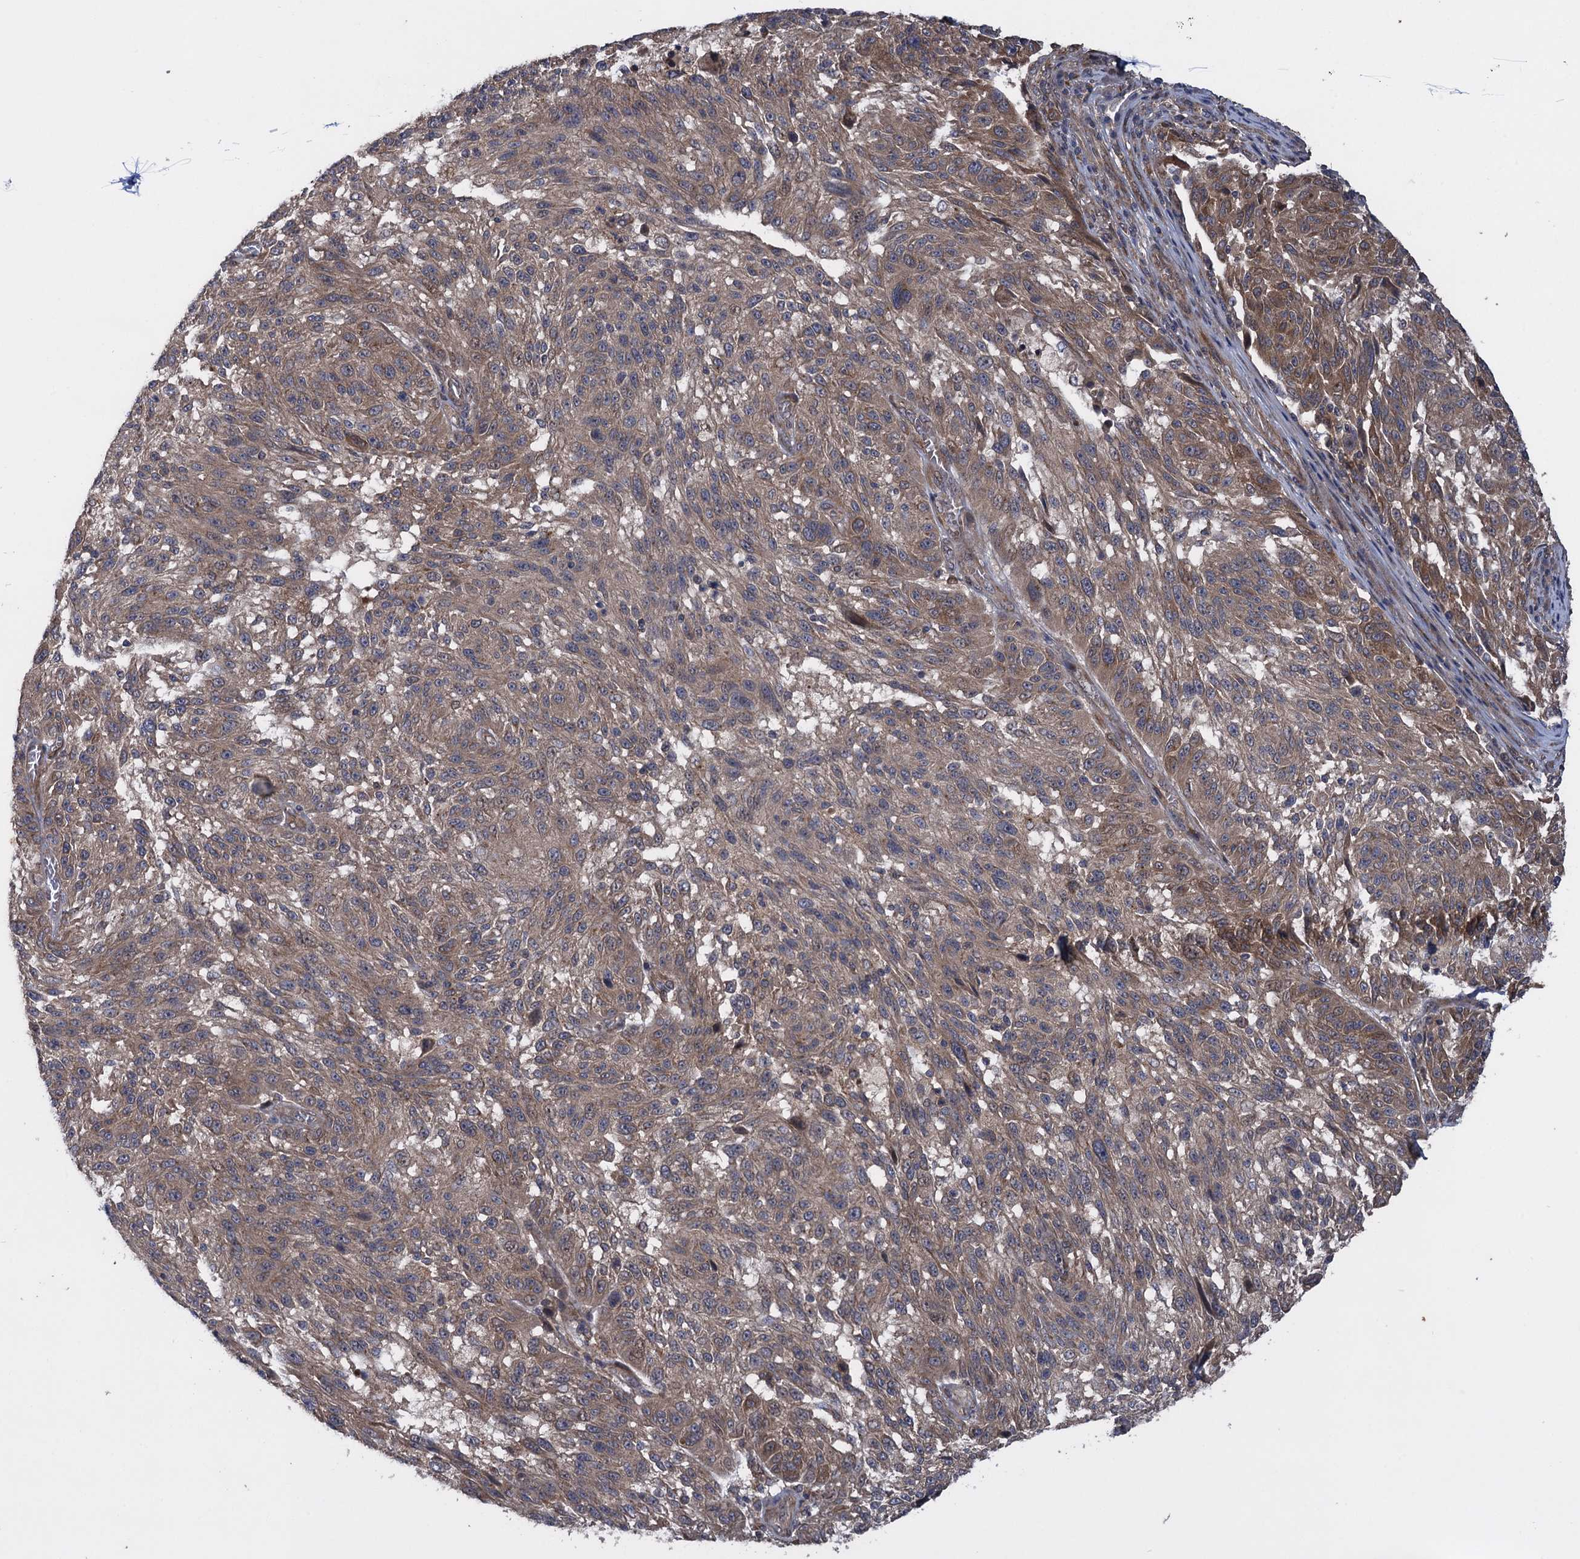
{"staining": {"intensity": "moderate", "quantity": "<25%", "location": "cytoplasmic/membranous"}, "tissue": "melanoma", "cell_type": "Tumor cells", "image_type": "cancer", "snomed": [{"axis": "morphology", "description": "Malignant melanoma, NOS"}, {"axis": "topography", "description": "Skin"}], "caption": "Human malignant melanoma stained for a protein (brown) shows moderate cytoplasmic/membranous positive staining in approximately <25% of tumor cells.", "gene": "HAUS1", "patient": {"sex": "male", "age": 53}}